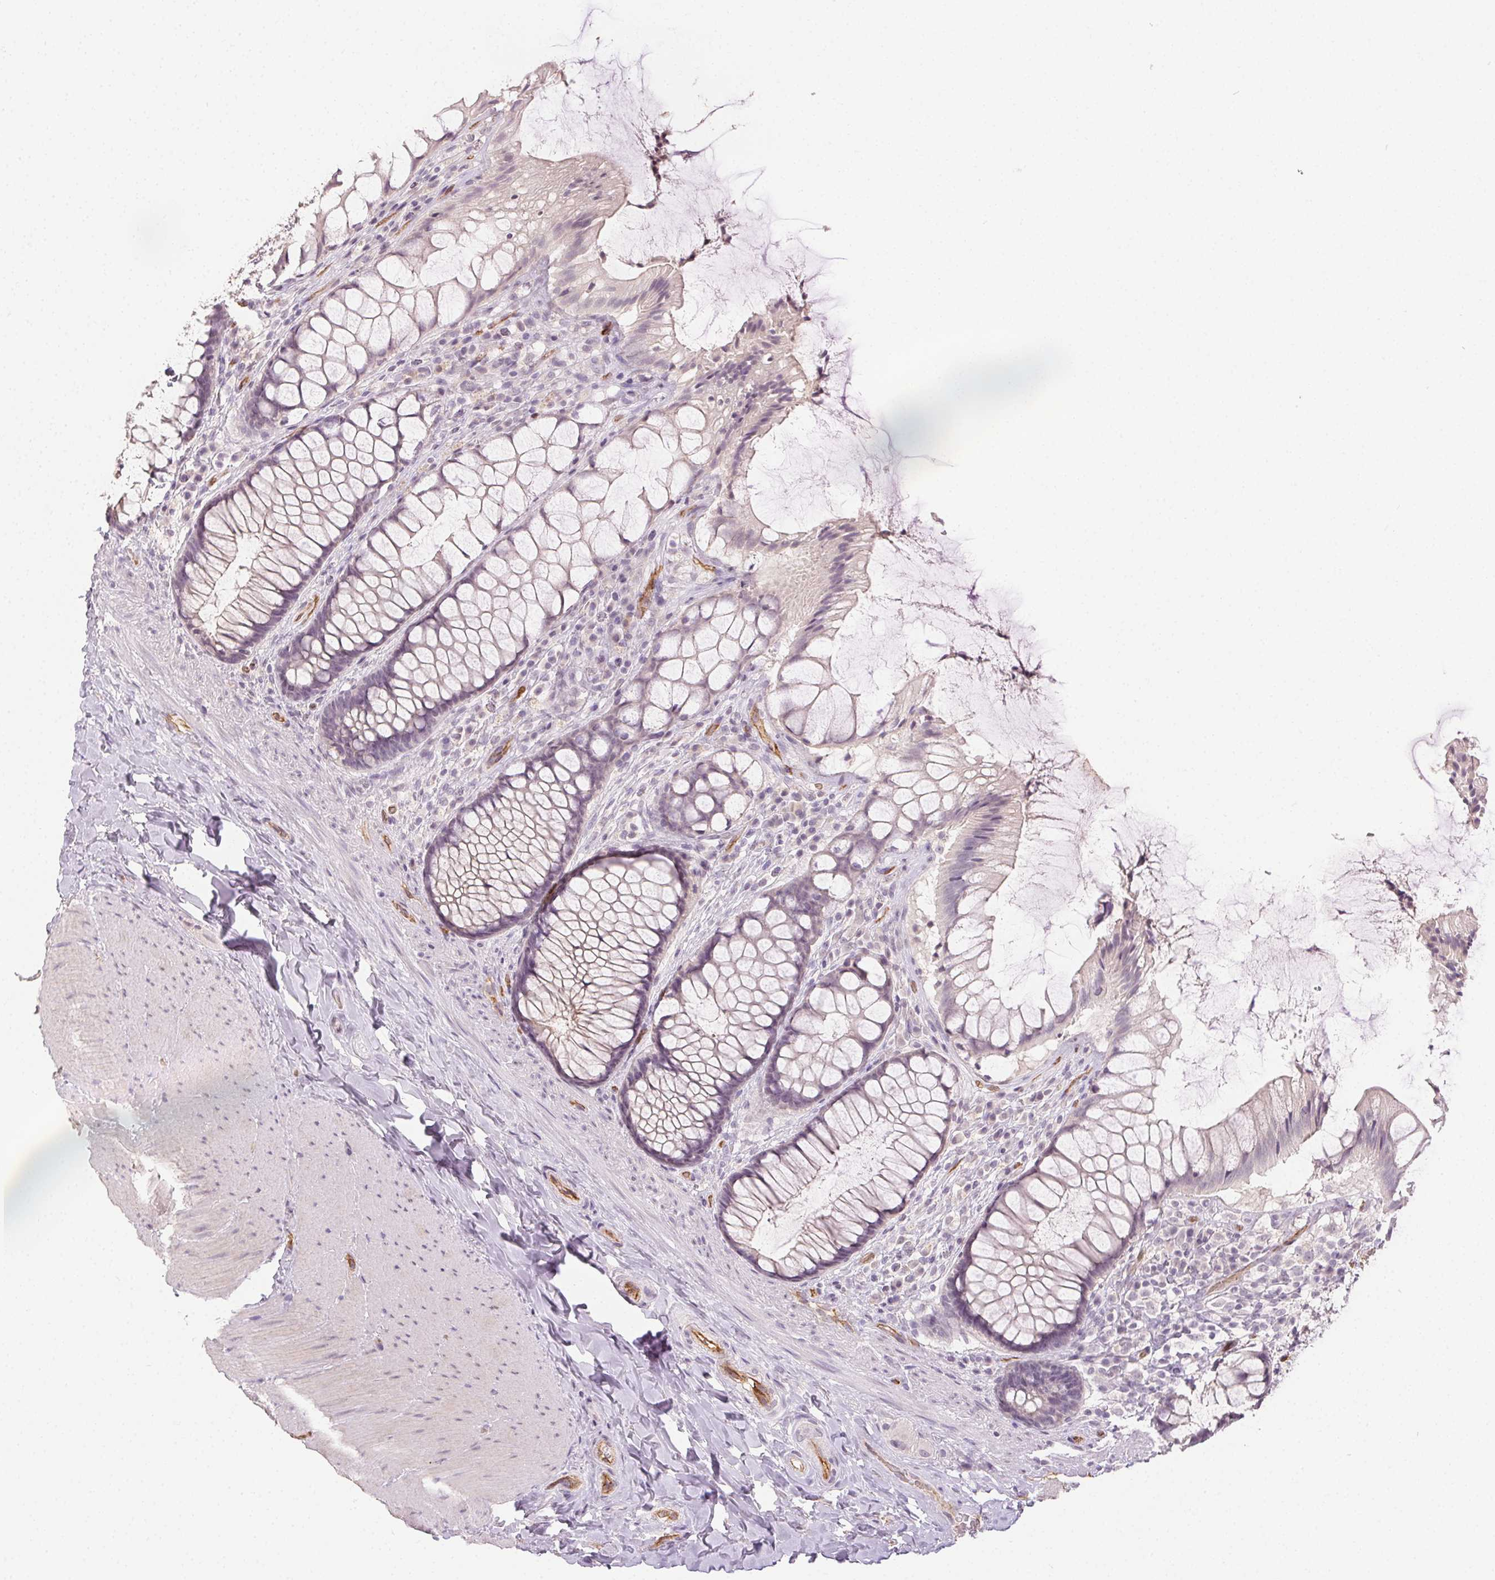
{"staining": {"intensity": "negative", "quantity": "none", "location": "none"}, "tissue": "rectum", "cell_type": "Glandular cells", "image_type": "normal", "snomed": [{"axis": "morphology", "description": "Normal tissue, NOS"}, {"axis": "topography", "description": "Rectum"}], "caption": "DAB (3,3'-diaminobenzidine) immunohistochemical staining of normal human rectum displays no significant expression in glandular cells.", "gene": "PODXL", "patient": {"sex": "female", "age": 58}}